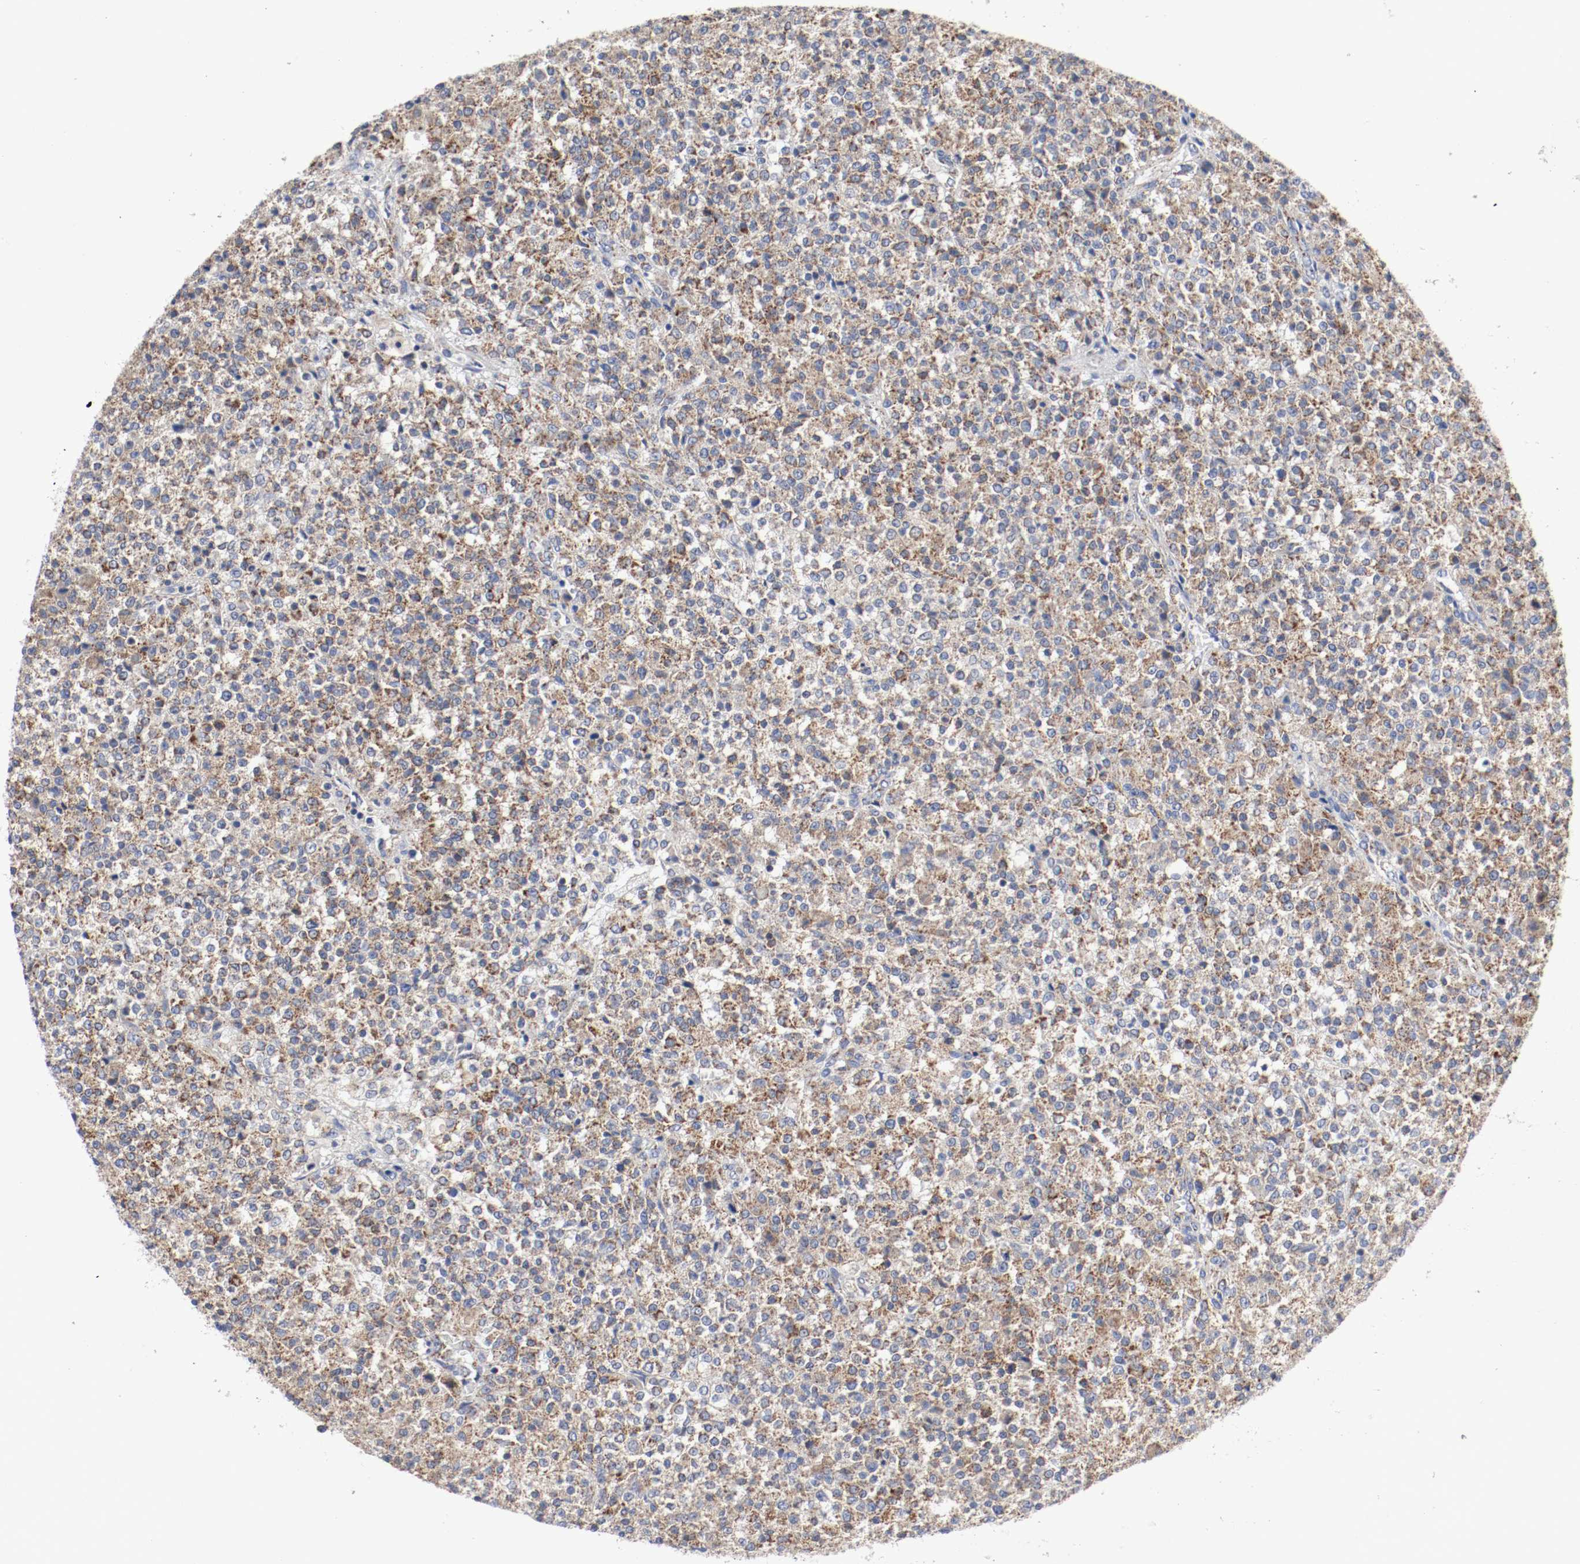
{"staining": {"intensity": "moderate", "quantity": ">75%", "location": "cytoplasmic/membranous"}, "tissue": "testis cancer", "cell_type": "Tumor cells", "image_type": "cancer", "snomed": [{"axis": "morphology", "description": "Seminoma, NOS"}, {"axis": "topography", "description": "Testis"}], "caption": "Immunohistochemical staining of human seminoma (testis) shows medium levels of moderate cytoplasmic/membranous protein staining in about >75% of tumor cells.", "gene": "AFG3L2", "patient": {"sex": "male", "age": 59}}